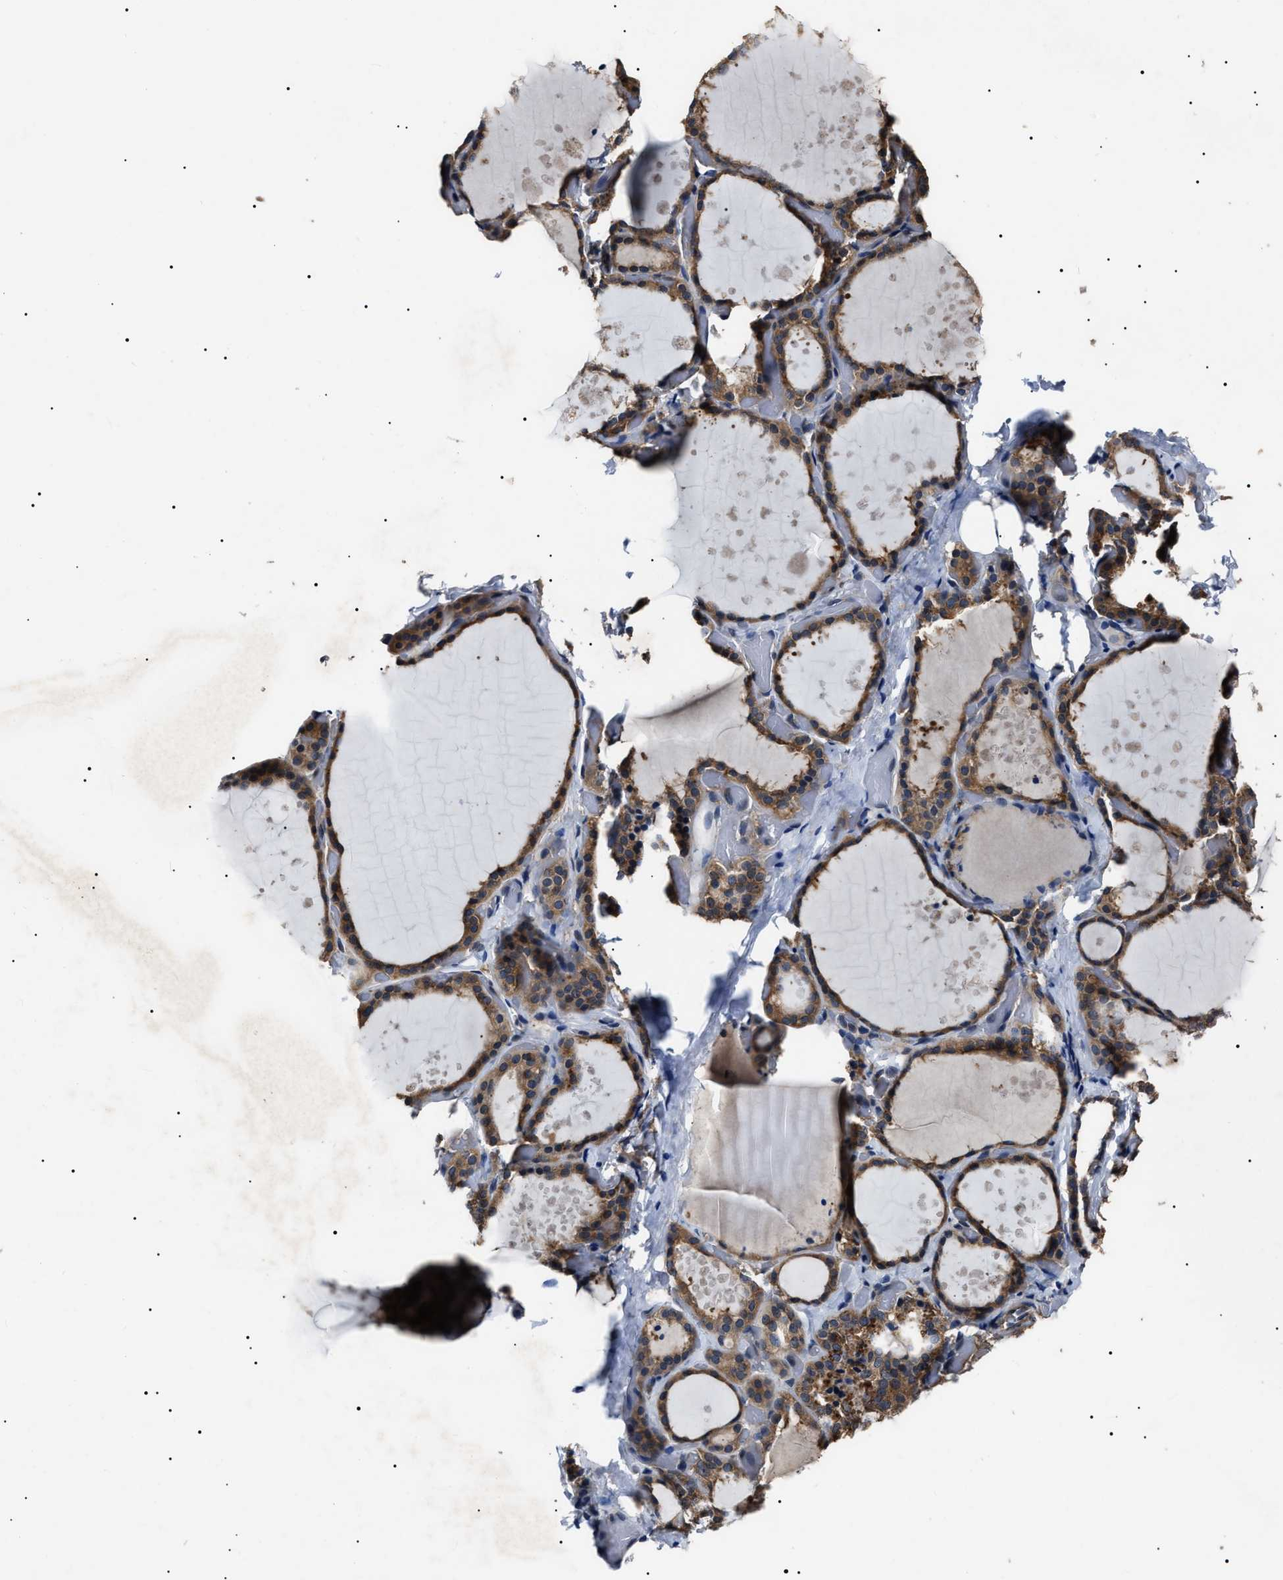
{"staining": {"intensity": "moderate", "quantity": ">75%", "location": "cytoplasmic/membranous"}, "tissue": "thyroid gland", "cell_type": "Glandular cells", "image_type": "normal", "snomed": [{"axis": "morphology", "description": "Normal tissue, NOS"}, {"axis": "topography", "description": "Thyroid gland"}], "caption": "Thyroid gland stained with immunohistochemistry (IHC) shows moderate cytoplasmic/membranous staining in about >75% of glandular cells. Using DAB (brown) and hematoxylin (blue) stains, captured at high magnification using brightfield microscopy.", "gene": "CCT8", "patient": {"sex": "female", "age": 44}}